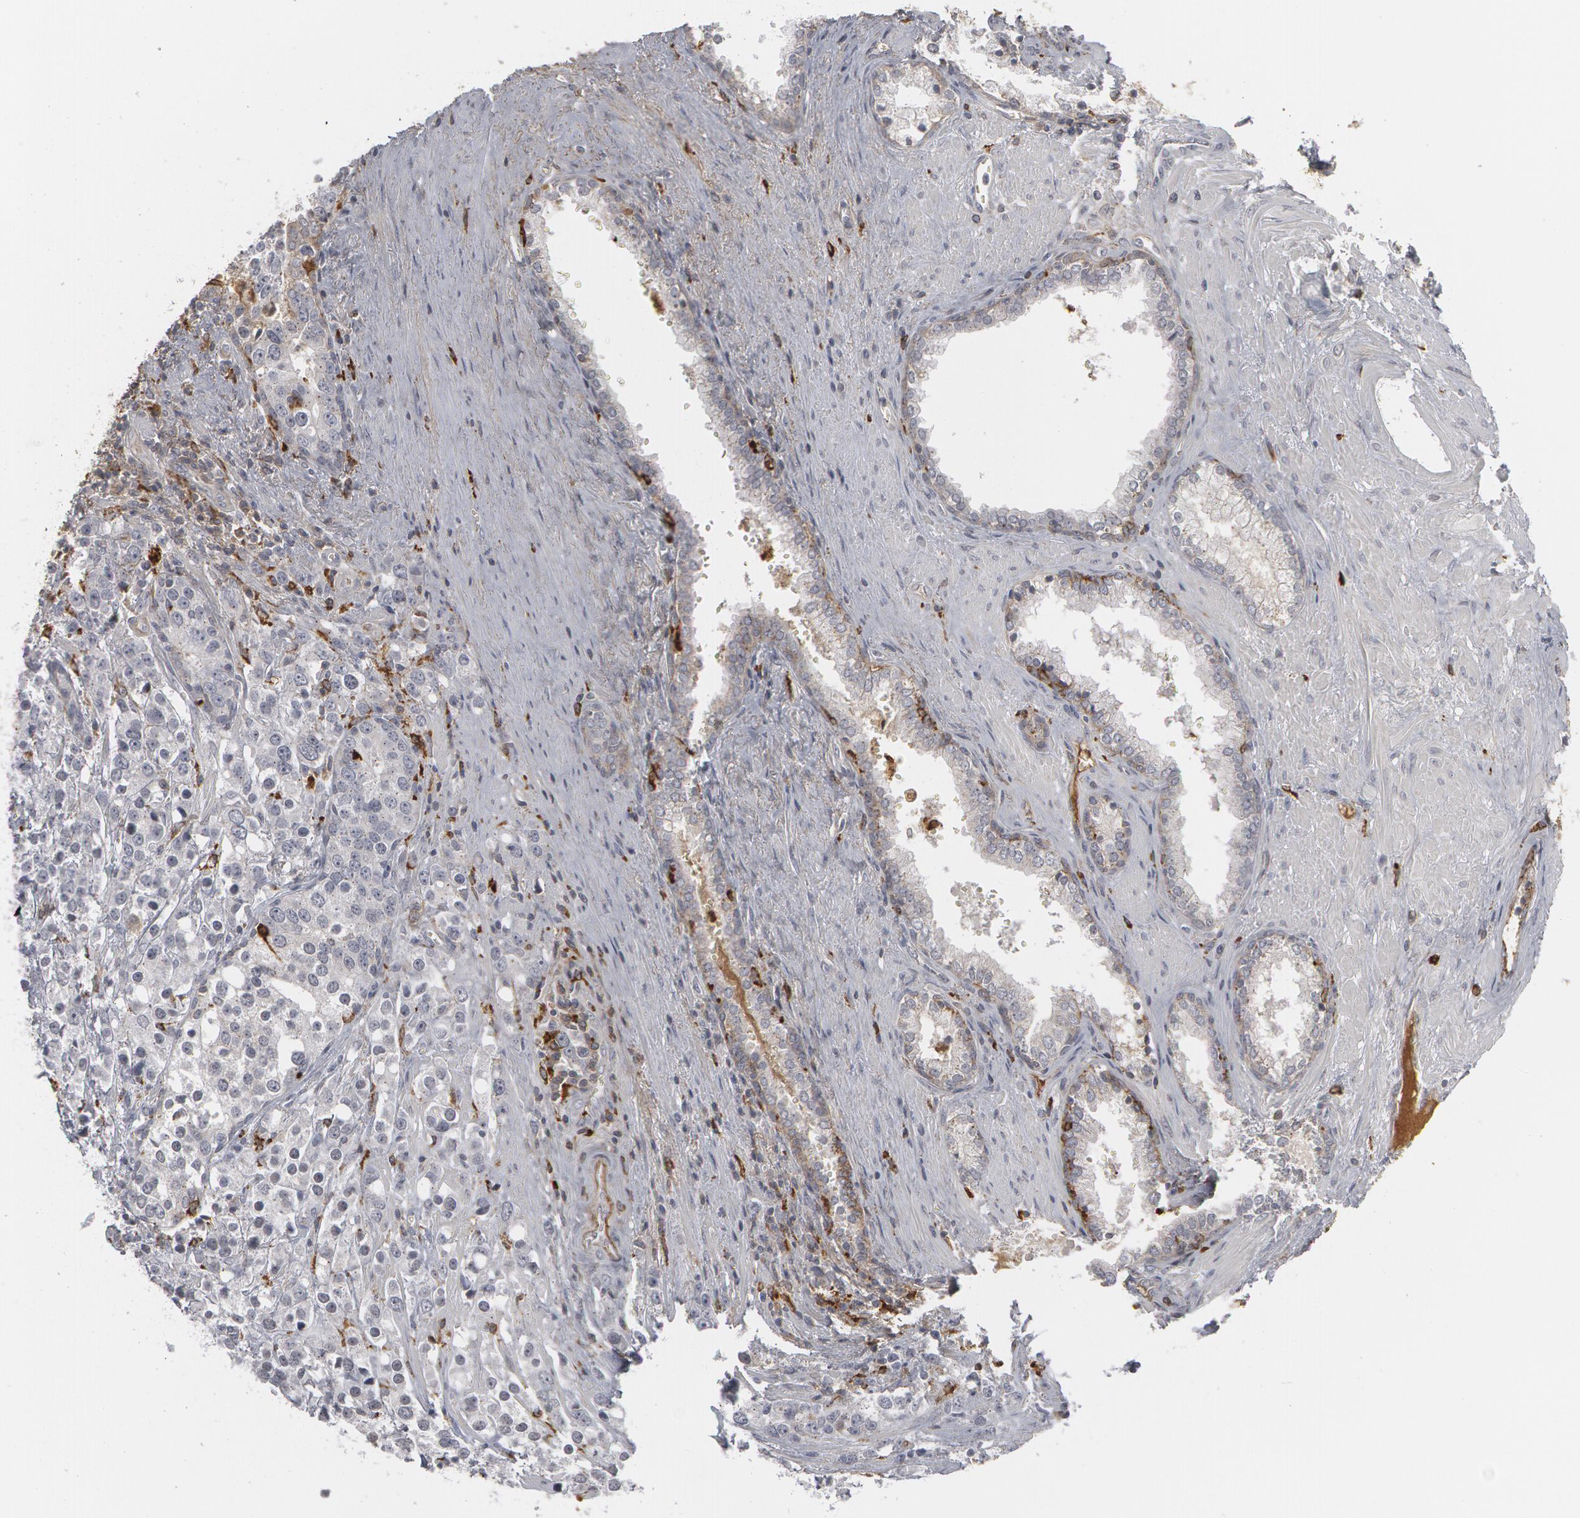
{"staining": {"intensity": "negative", "quantity": "none", "location": "none"}, "tissue": "prostate cancer", "cell_type": "Tumor cells", "image_type": "cancer", "snomed": [{"axis": "morphology", "description": "Adenocarcinoma, High grade"}, {"axis": "topography", "description": "Prostate"}], "caption": "DAB immunohistochemical staining of prostate cancer demonstrates no significant staining in tumor cells.", "gene": "C1QC", "patient": {"sex": "male", "age": 71}}